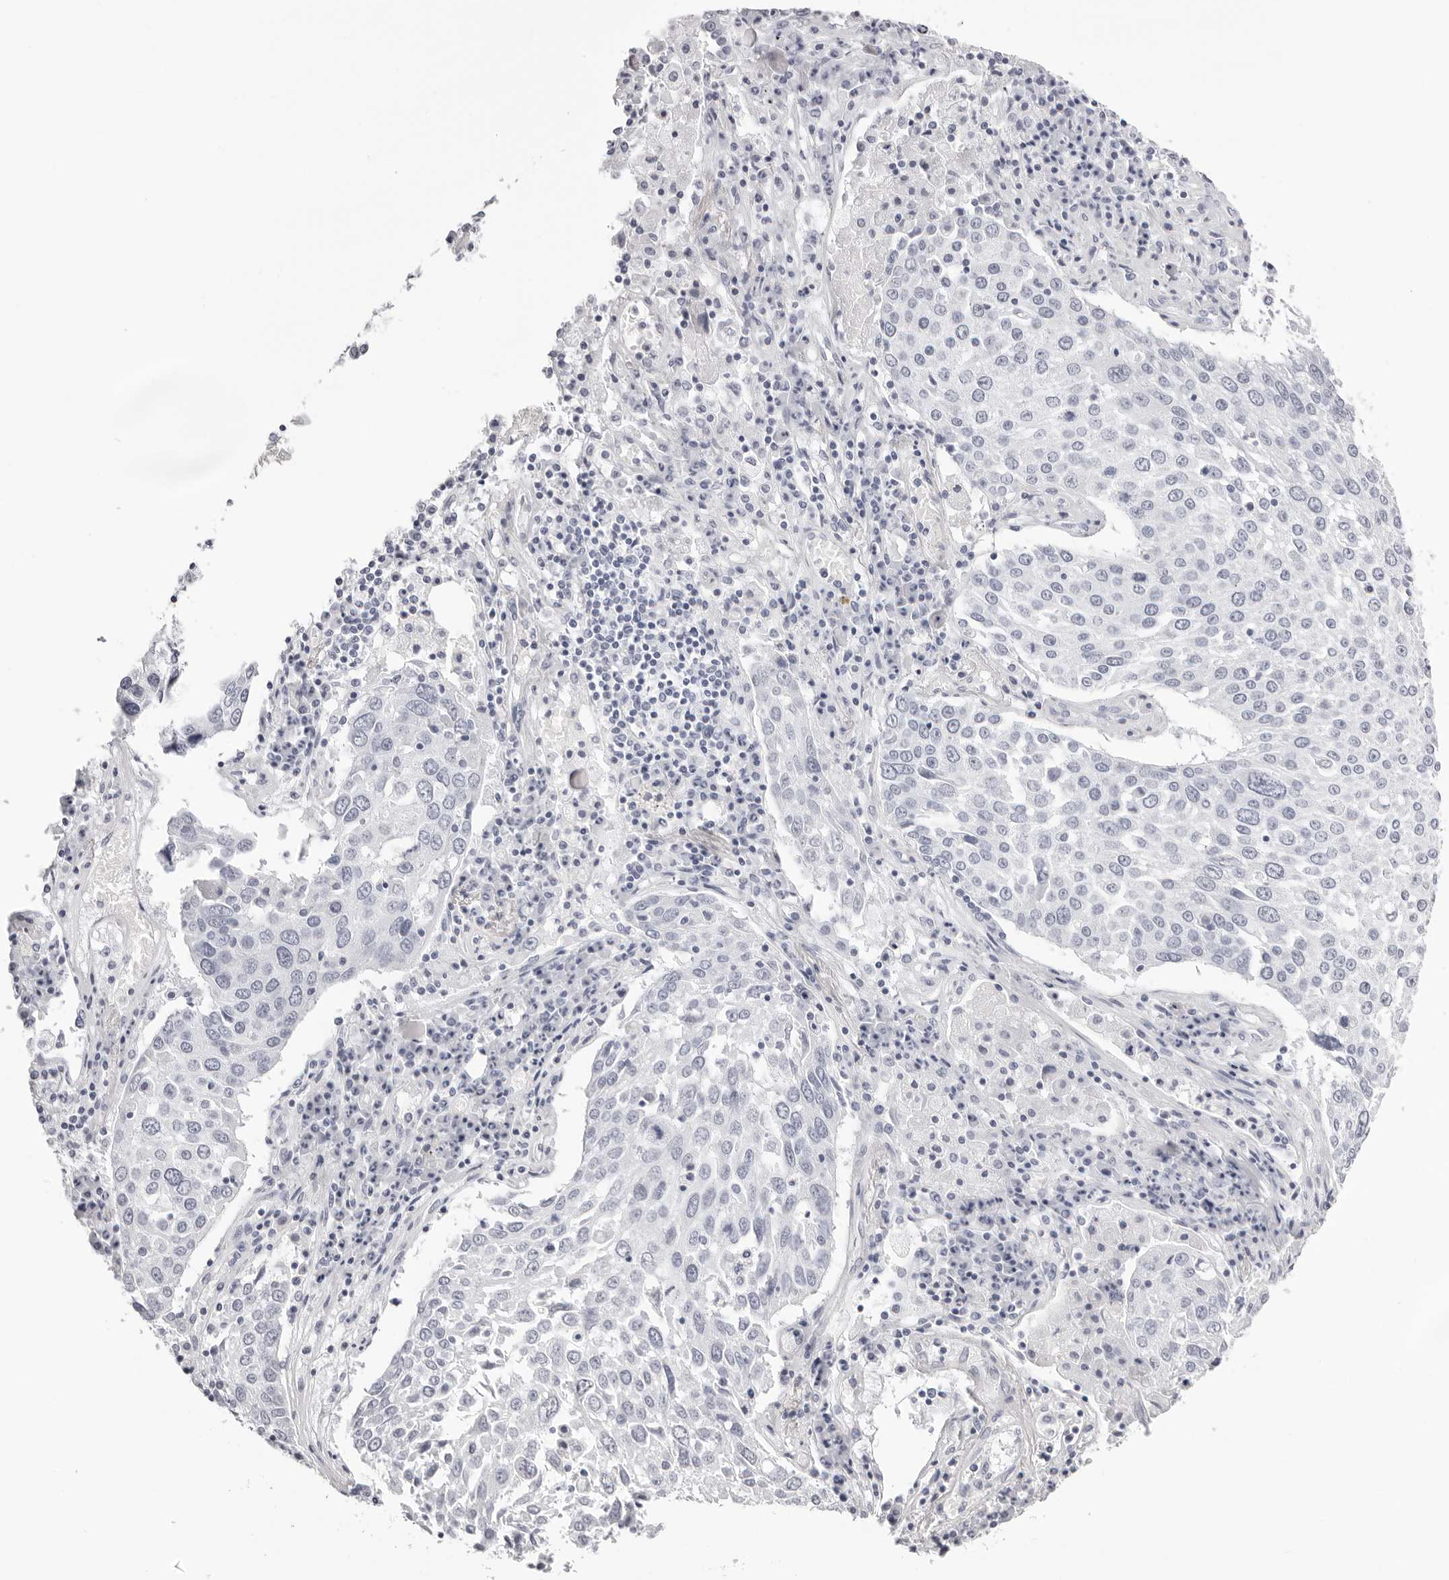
{"staining": {"intensity": "negative", "quantity": "none", "location": "none"}, "tissue": "lung cancer", "cell_type": "Tumor cells", "image_type": "cancer", "snomed": [{"axis": "morphology", "description": "Squamous cell carcinoma, NOS"}, {"axis": "topography", "description": "Lung"}], "caption": "Immunohistochemistry (IHC) photomicrograph of neoplastic tissue: lung cancer (squamous cell carcinoma) stained with DAB (3,3'-diaminobenzidine) shows no significant protein expression in tumor cells.", "gene": "RHO", "patient": {"sex": "male", "age": 65}}